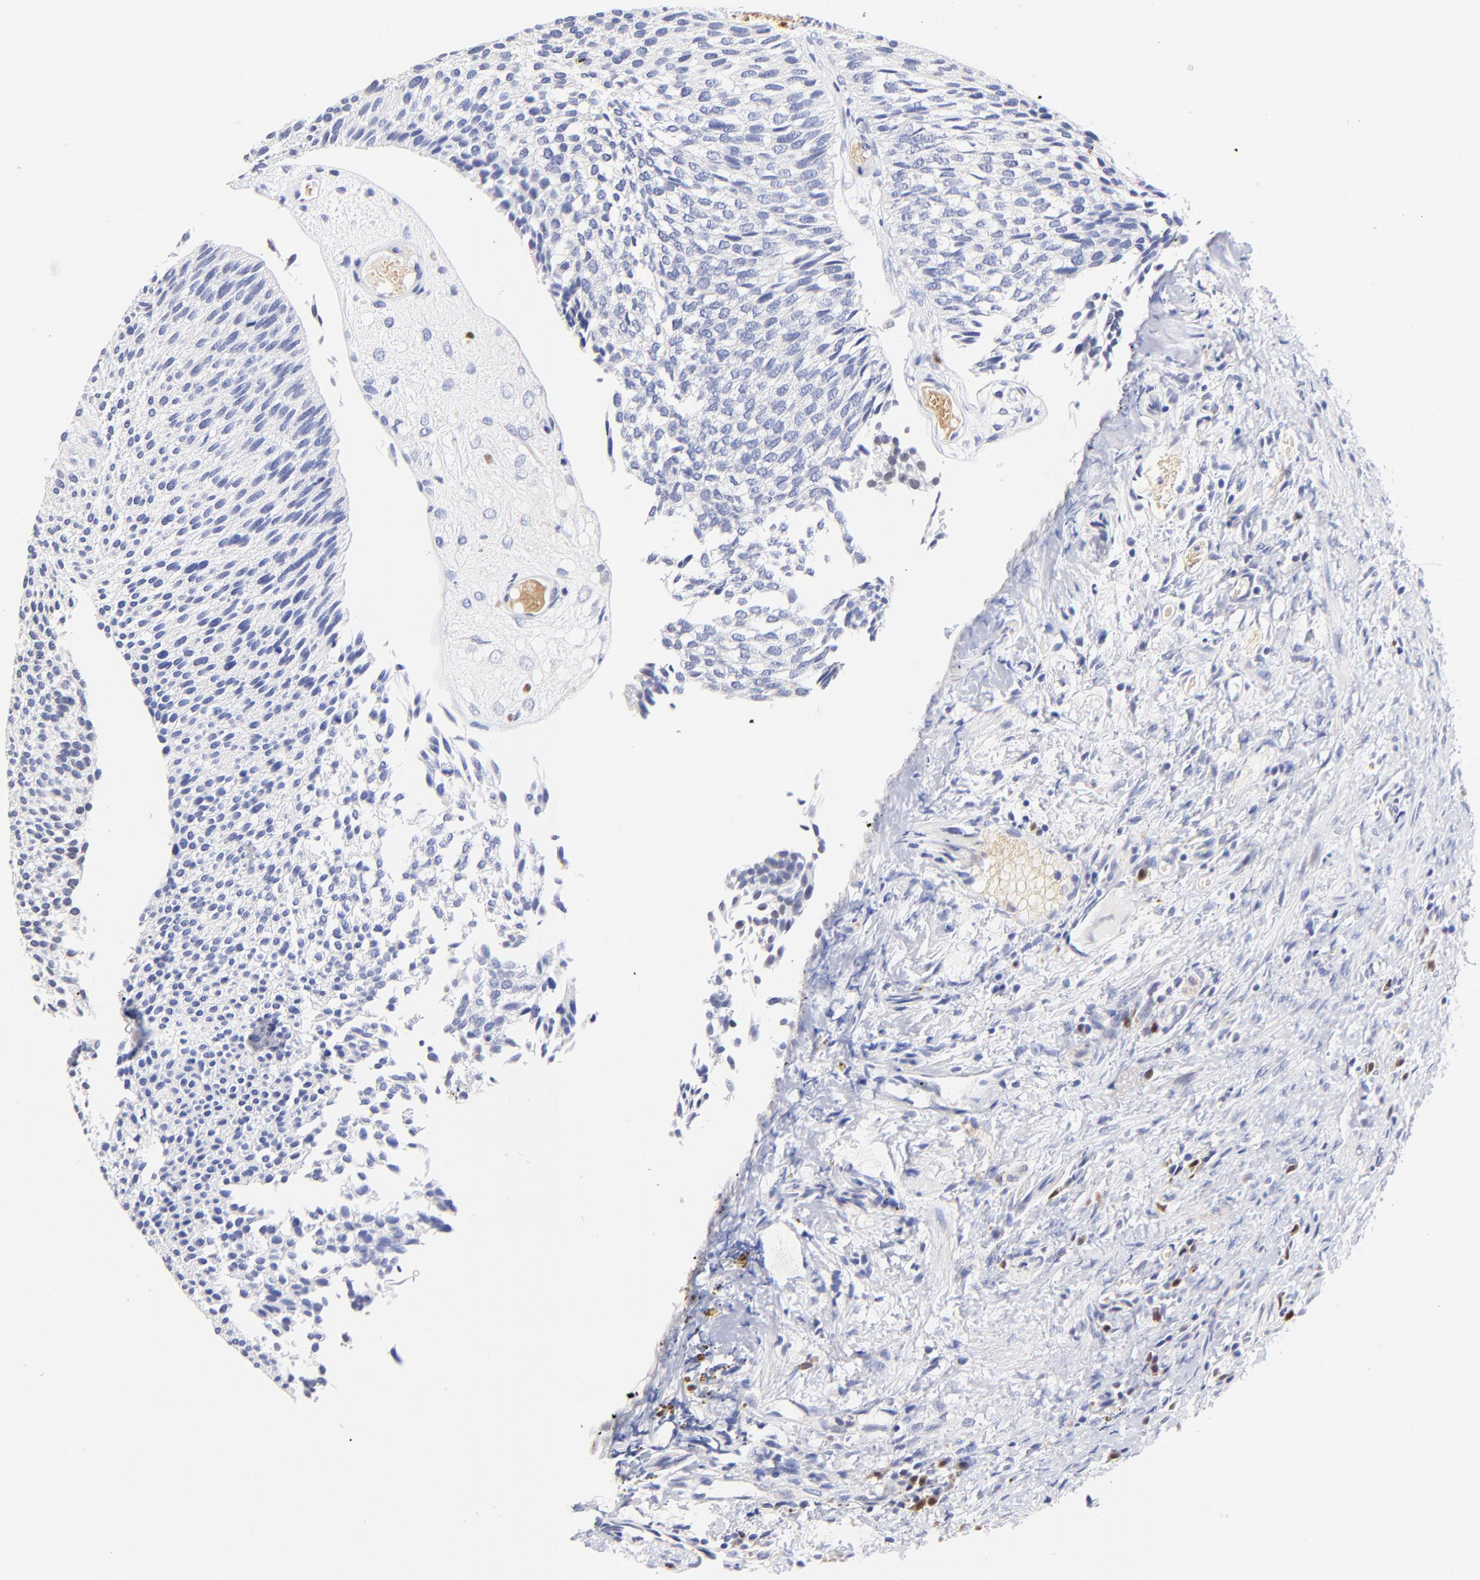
{"staining": {"intensity": "negative", "quantity": "none", "location": "none"}, "tissue": "urothelial cancer", "cell_type": "Tumor cells", "image_type": "cancer", "snomed": [{"axis": "morphology", "description": "Urothelial carcinoma, Low grade"}, {"axis": "topography", "description": "Urinary bladder"}], "caption": "Immunohistochemical staining of urothelial carcinoma (low-grade) shows no significant staining in tumor cells.", "gene": "ZNF155", "patient": {"sex": "male", "age": 84}}